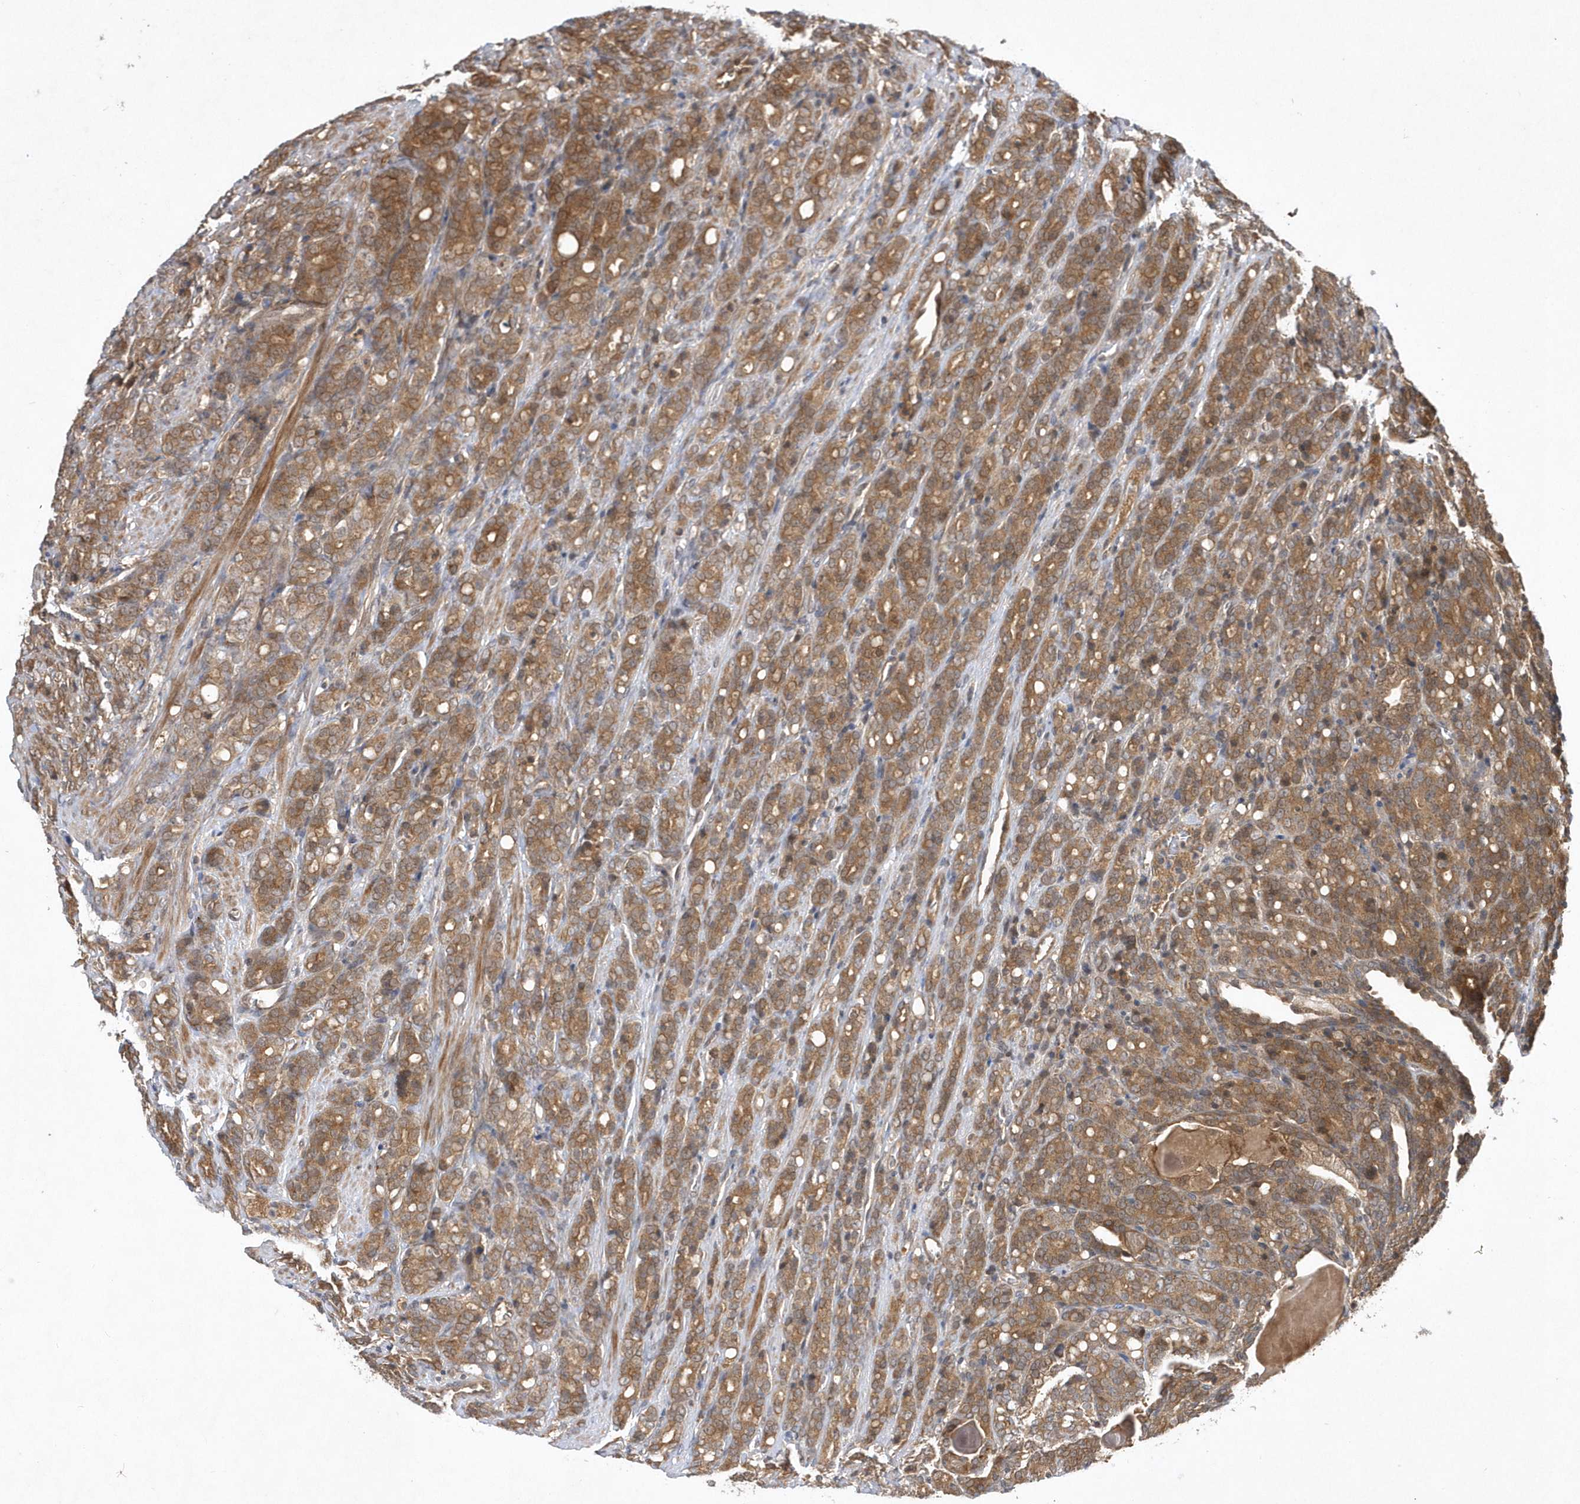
{"staining": {"intensity": "moderate", "quantity": ">75%", "location": "cytoplasmic/membranous"}, "tissue": "prostate cancer", "cell_type": "Tumor cells", "image_type": "cancer", "snomed": [{"axis": "morphology", "description": "Adenocarcinoma, High grade"}, {"axis": "topography", "description": "Prostate"}], "caption": "Prostate cancer stained with IHC reveals moderate cytoplasmic/membranous staining in about >75% of tumor cells.", "gene": "GFM2", "patient": {"sex": "male", "age": 62}}